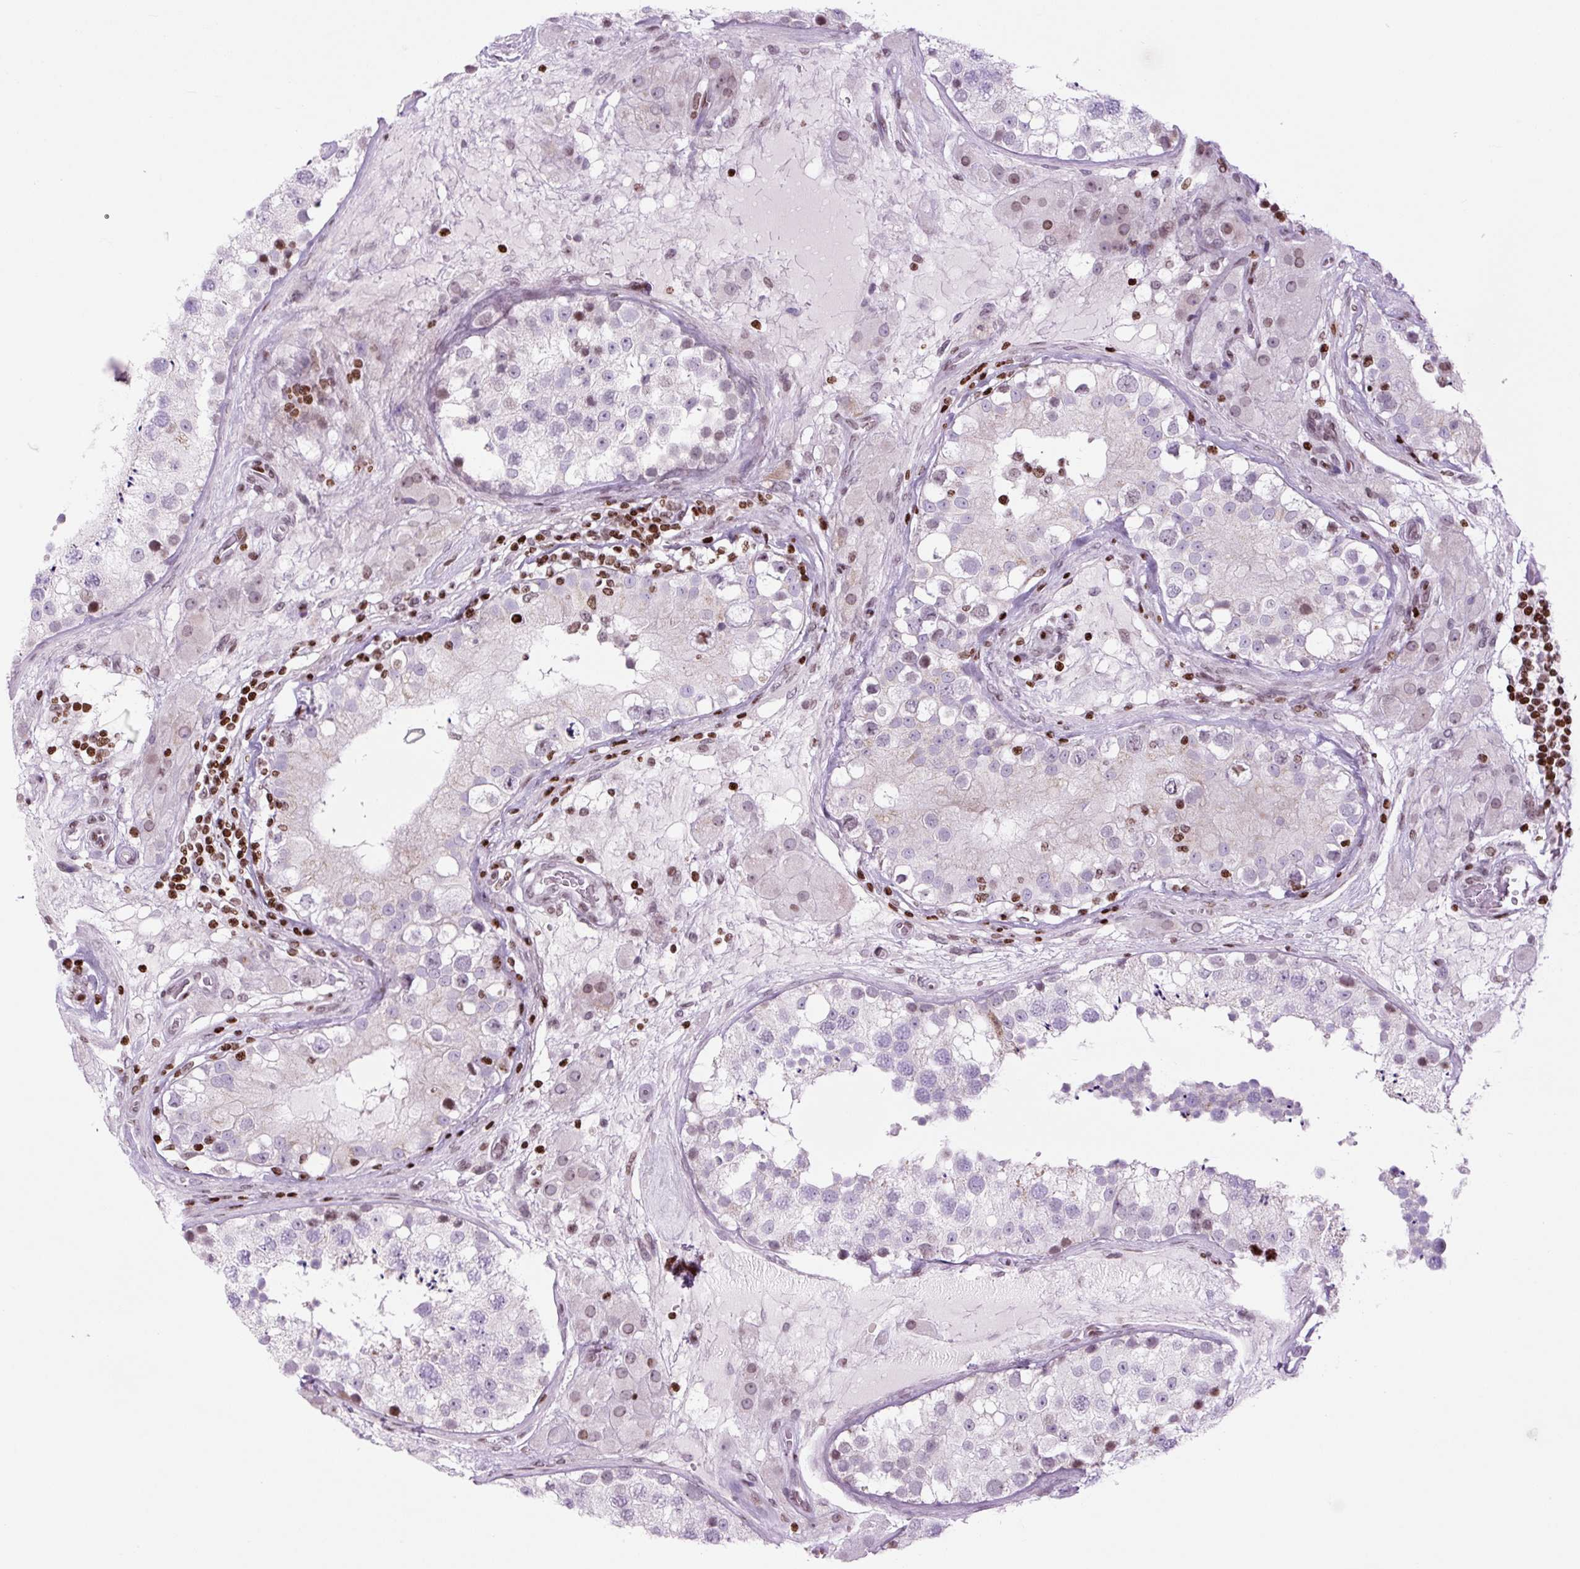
{"staining": {"intensity": "moderate", "quantity": "<25%", "location": "nuclear"}, "tissue": "testis", "cell_type": "Cells in seminiferous ducts", "image_type": "normal", "snomed": [{"axis": "morphology", "description": "Normal tissue, NOS"}, {"axis": "topography", "description": "Testis"}], "caption": "Immunohistochemical staining of unremarkable human testis exhibits moderate nuclear protein expression in about <25% of cells in seminiferous ducts.", "gene": "H1", "patient": {"sex": "male", "age": 26}}